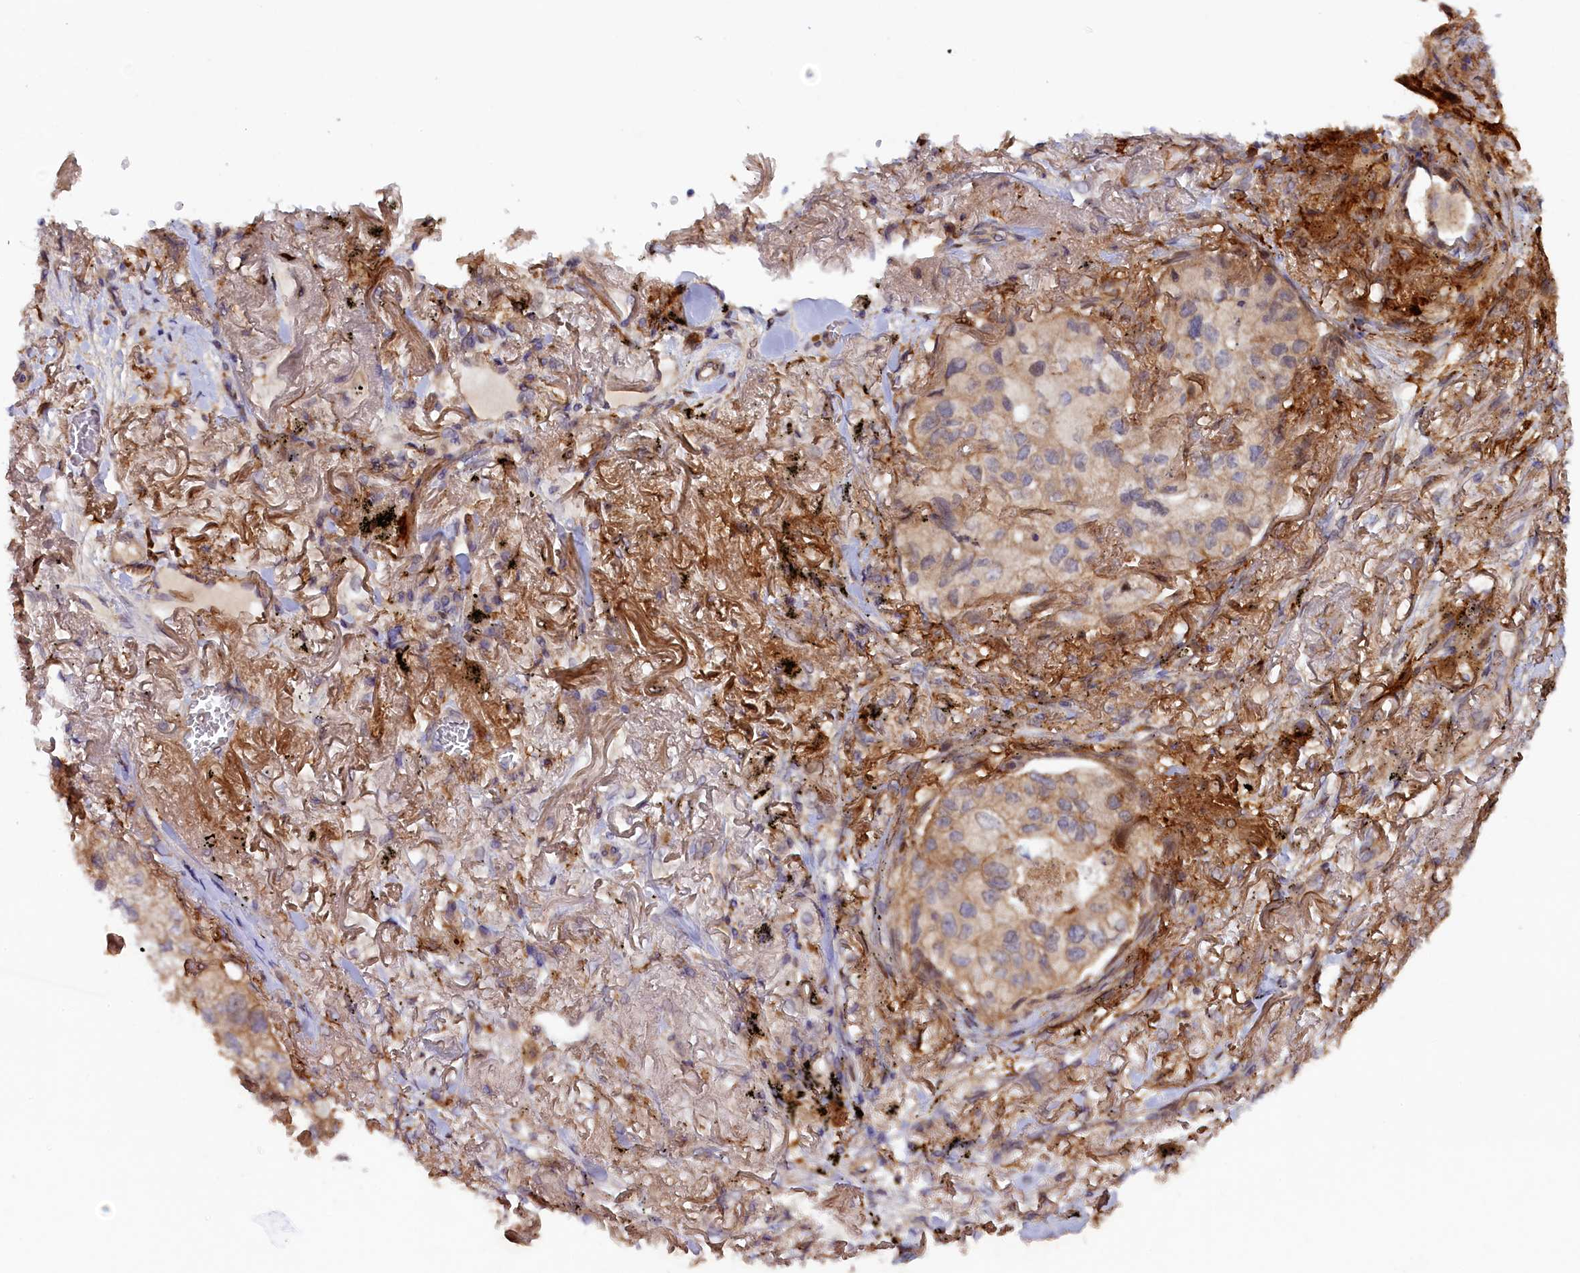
{"staining": {"intensity": "weak", "quantity": "<25%", "location": "cytoplasmic/membranous"}, "tissue": "lung cancer", "cell_type": "Tumor cells", "image_type": "cancer", "snomed": [{"axis": "morphology", "description": "Adenocarcinoma, NOS"}, {"axis": "topography", "description": "Lung"}], "caption": "Immunohistochemistry micrograph of neoplastic tissue: adenocarcinoma (lung) stained with DAB displays no significant protein positivity in tumor cells.", "gene": "FERMT1", "patient": {"sex": "male", "age": 65}}